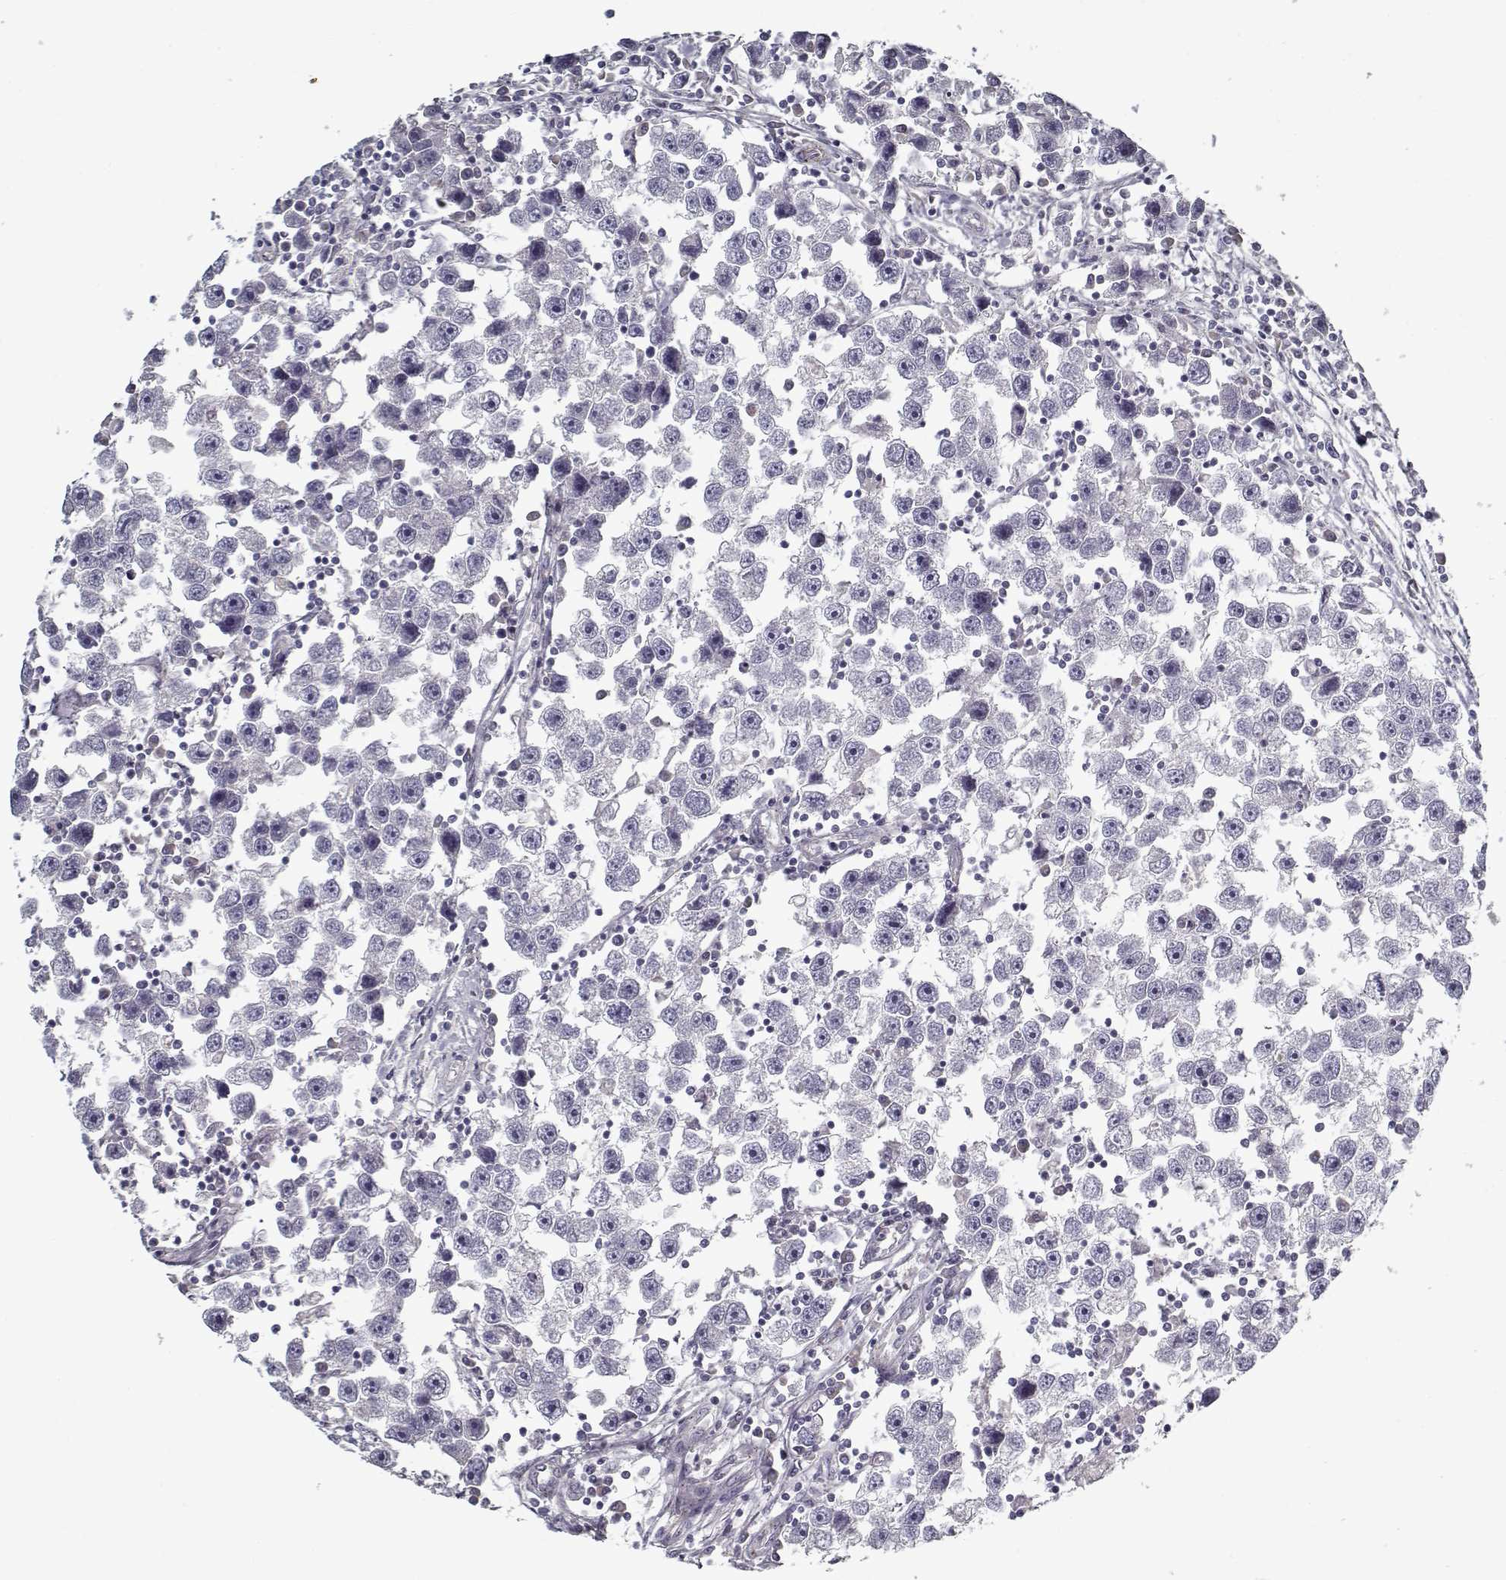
{"staining": {"intensity": "negative", "quantity": "none", "location": "none"}, "tissue": "testis cancer", "cell_type": "Tumor cells", "image_type": "cancer", "snomed": [{"axis": "morphology", "description": "Seminoma, NOS"}, {"axis": "topography", "description": "Testis"}], "caption": "Human testis seminoma stained for a protein using IHC displays no staining in tumor cells.", "gene": "UNC13D", "patient": {"sex": "male", "age": 30}}